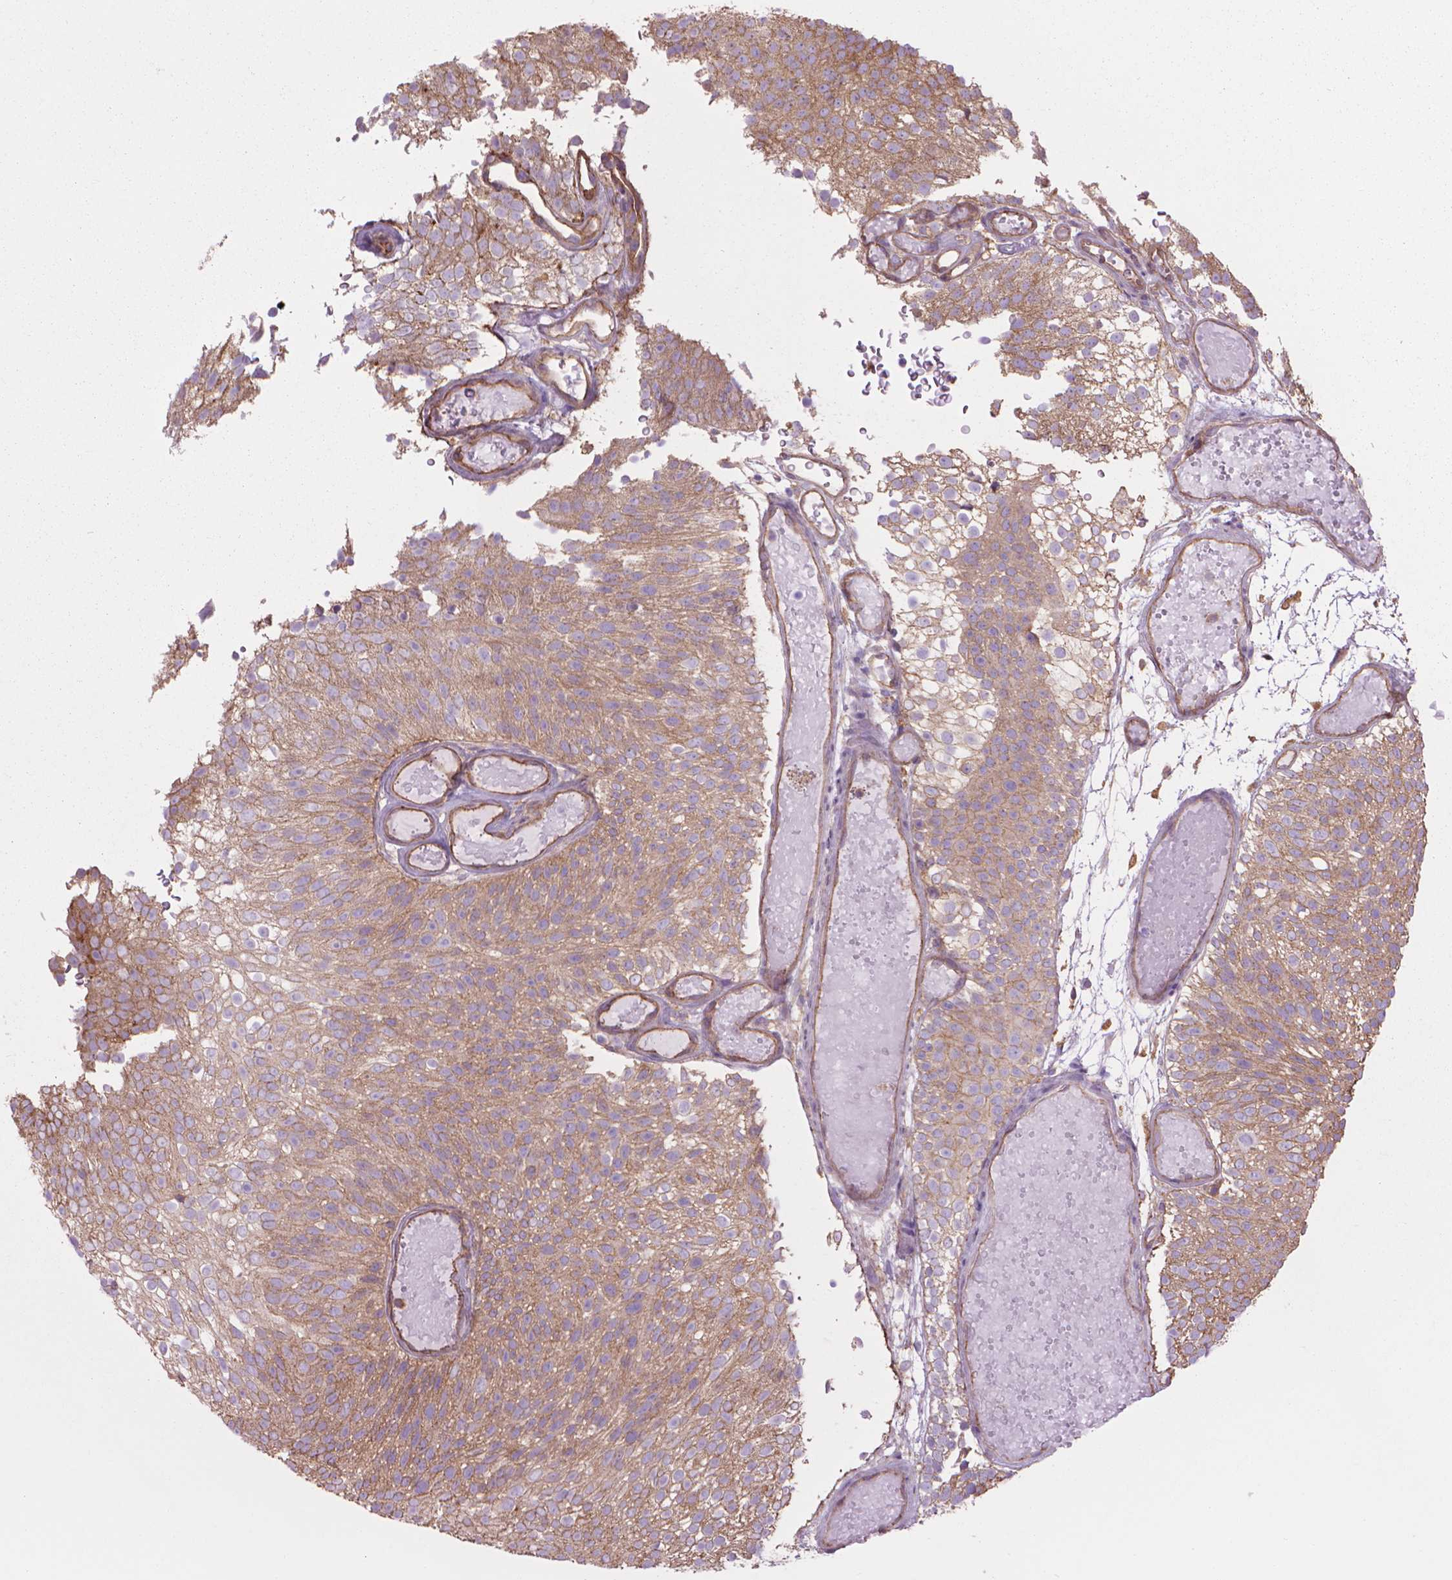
{"staining": {"intensity": "weak", "quantity": ">75%", "location": "cytoplasmic/membranous"}, "tissue": "urothelial cancer", "cell_type": "Tumor cells", "image_type": "cancer", "snomed": [{"axis": "morphology", "description": "Urothelial carcinoma, Low grade"}, {"axis": "topography", "description": "Urinary bladder"}], "caption": "This is an image of immunohistochemistry staining of urothelial cancer, which shows weak positivity in the cytoplasmic/membranous of tumor cells.", "gene": "CORO1B", "patient": {"sex": "male", "age": 78}}